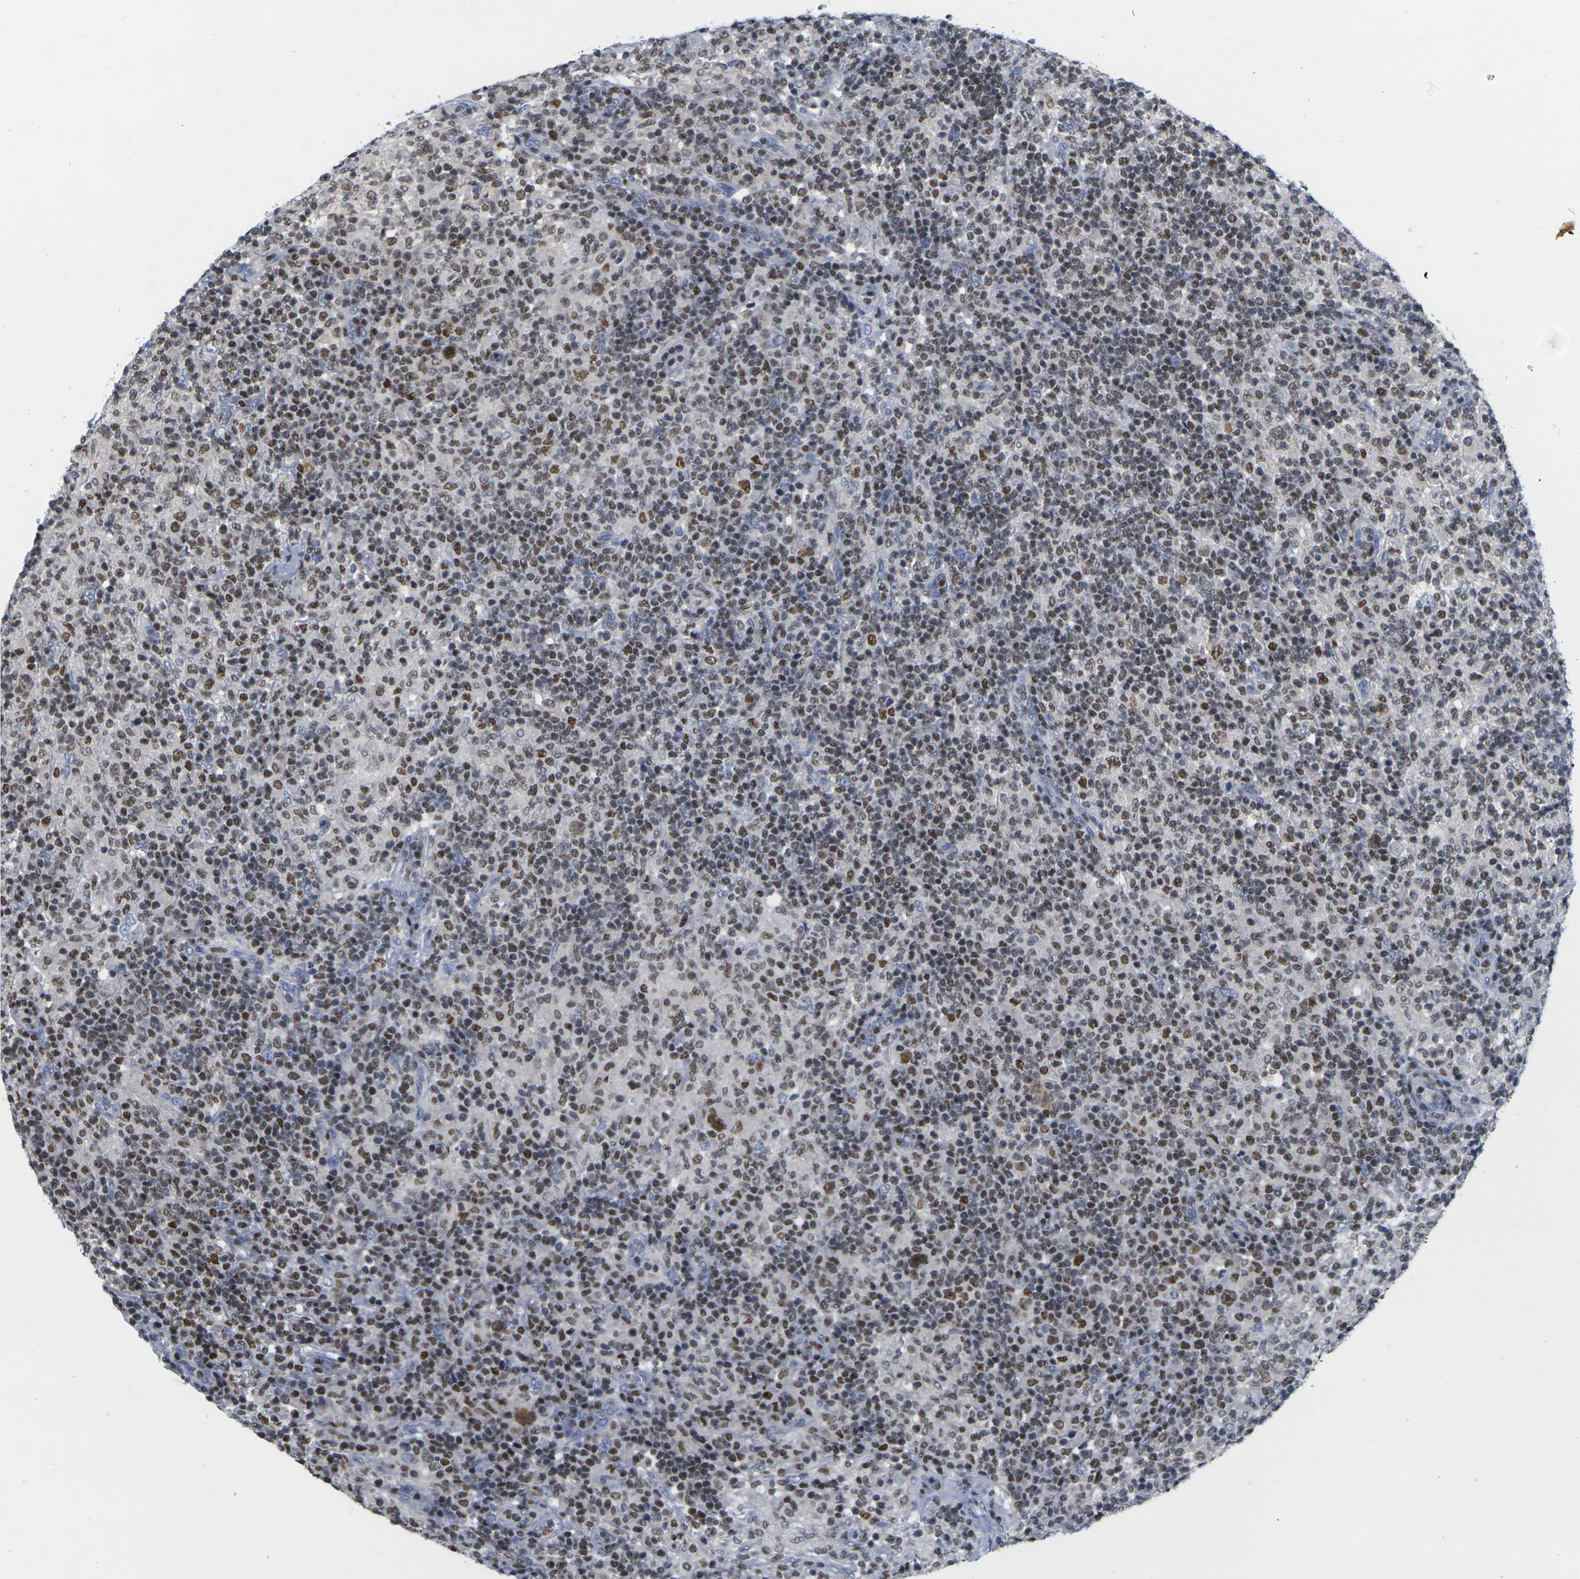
{"staining": {"intensity": "moderate", "quantity": "25%-75%", "location": "nuclear"}, "tissue": "lymphoma", "cell_type": "Tumor cells", "image_type": "cancer", "snomed": [{"axis": "morphology", "description": "Hodgkin's disease, NOS"}, {"axis": "topography", "description": "Lymph node"}], "caption": "This image reveals IHC staining of Hodgkin's disease, with medium moderate nuclear staining in about 25%-75% of tumor cells.", "gene": "IKZF1", "patient": {"sex": "male", "age": 70}}